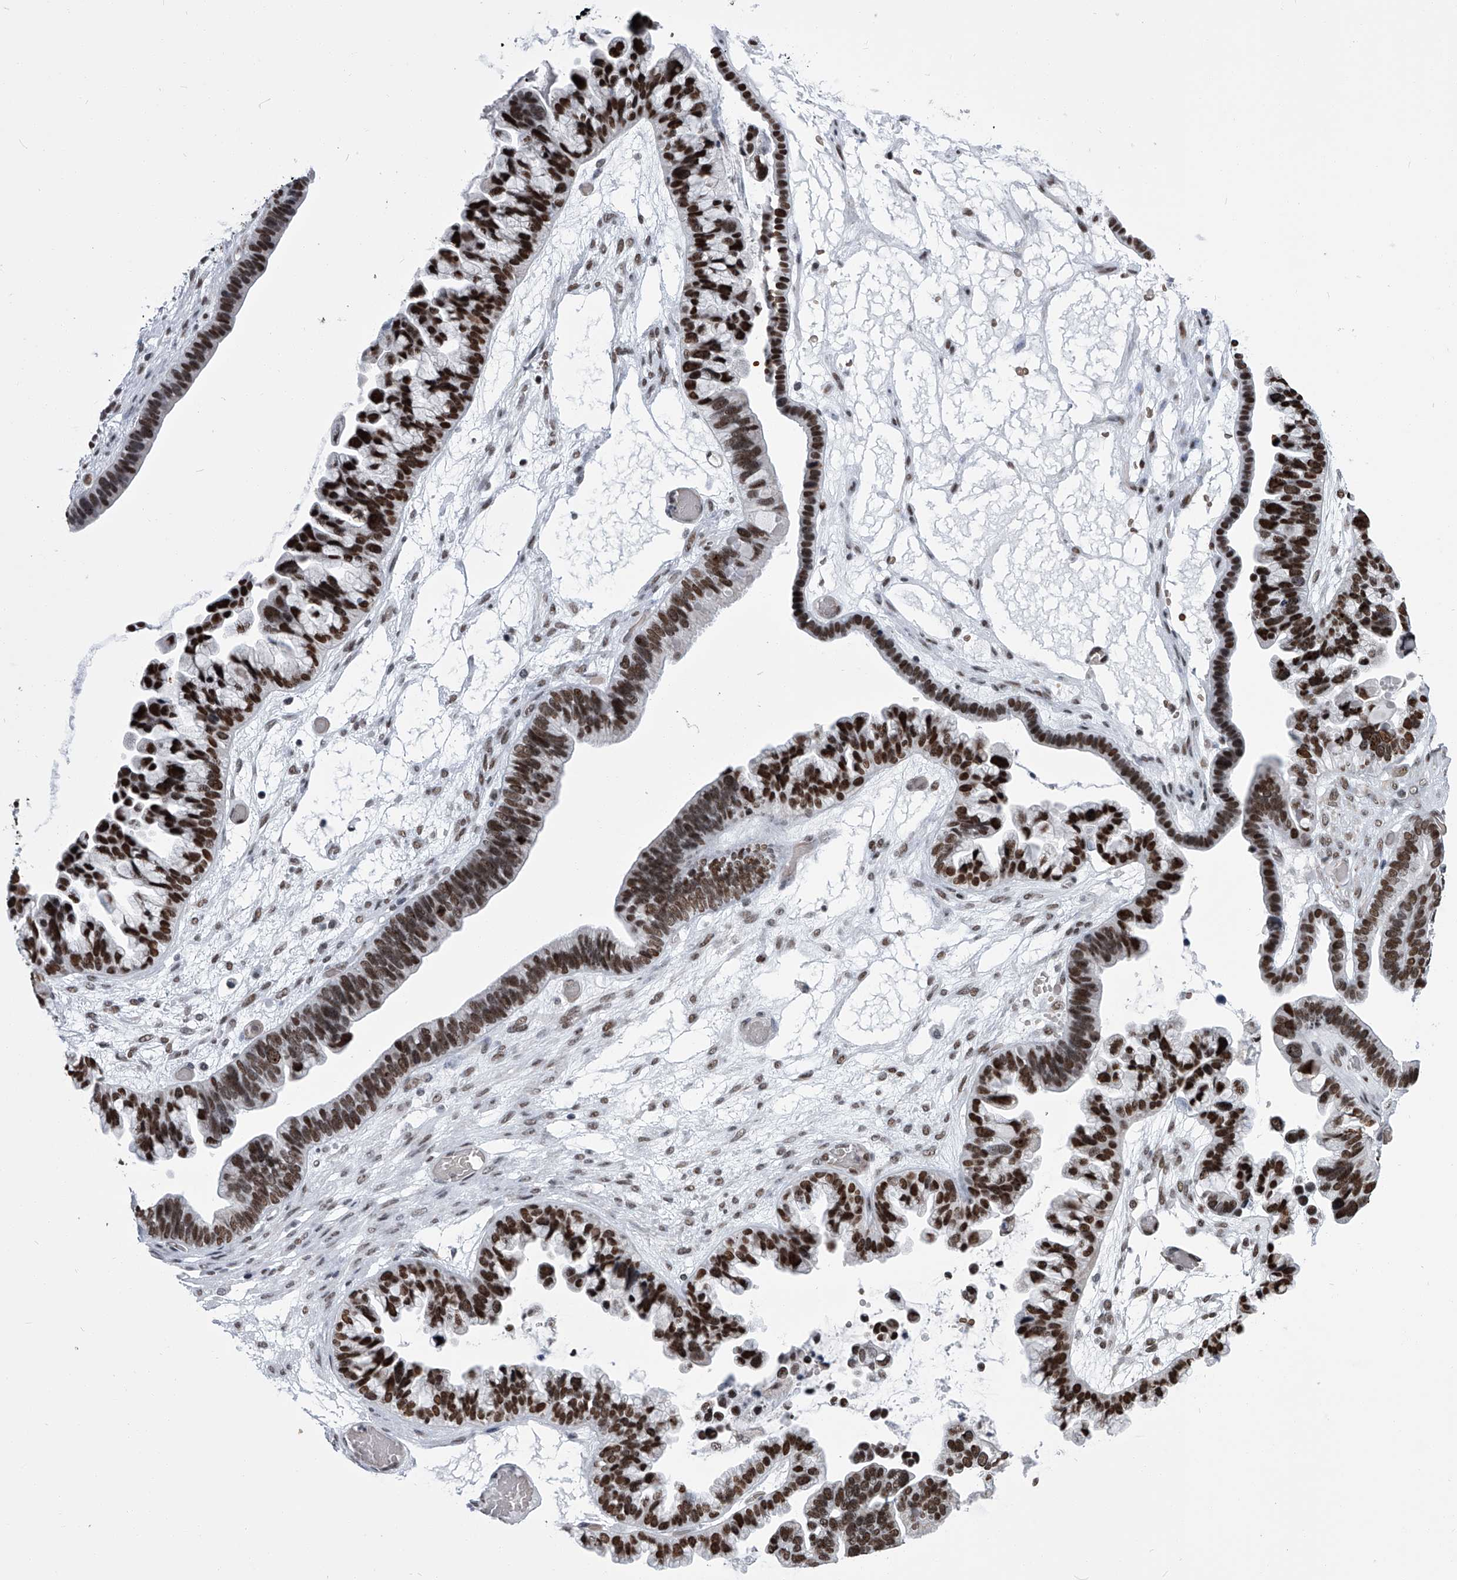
{"staining": {"intensity": "strong", "quantity": ">75%", "location": "nuclear"}, "tissue": "ovarian cancer", "cell_type": "Tumor cells", "image_type": "cancer", "snomed": [{"axis": "morphology", "description": "Cystadenocarcinoma, serous, NOS"}, {"axis": "topography", "description": "Ovary"}], "caption": "Ovarian serous cystadenocarcinoma stained with DAB (3,3'-diaminobenzidine) IHC exhibits high levels of strong nuclear expression in about >75% of tumor cells.", "gene": "SIM2", "patient": {"sex": "female", "age": 56}}